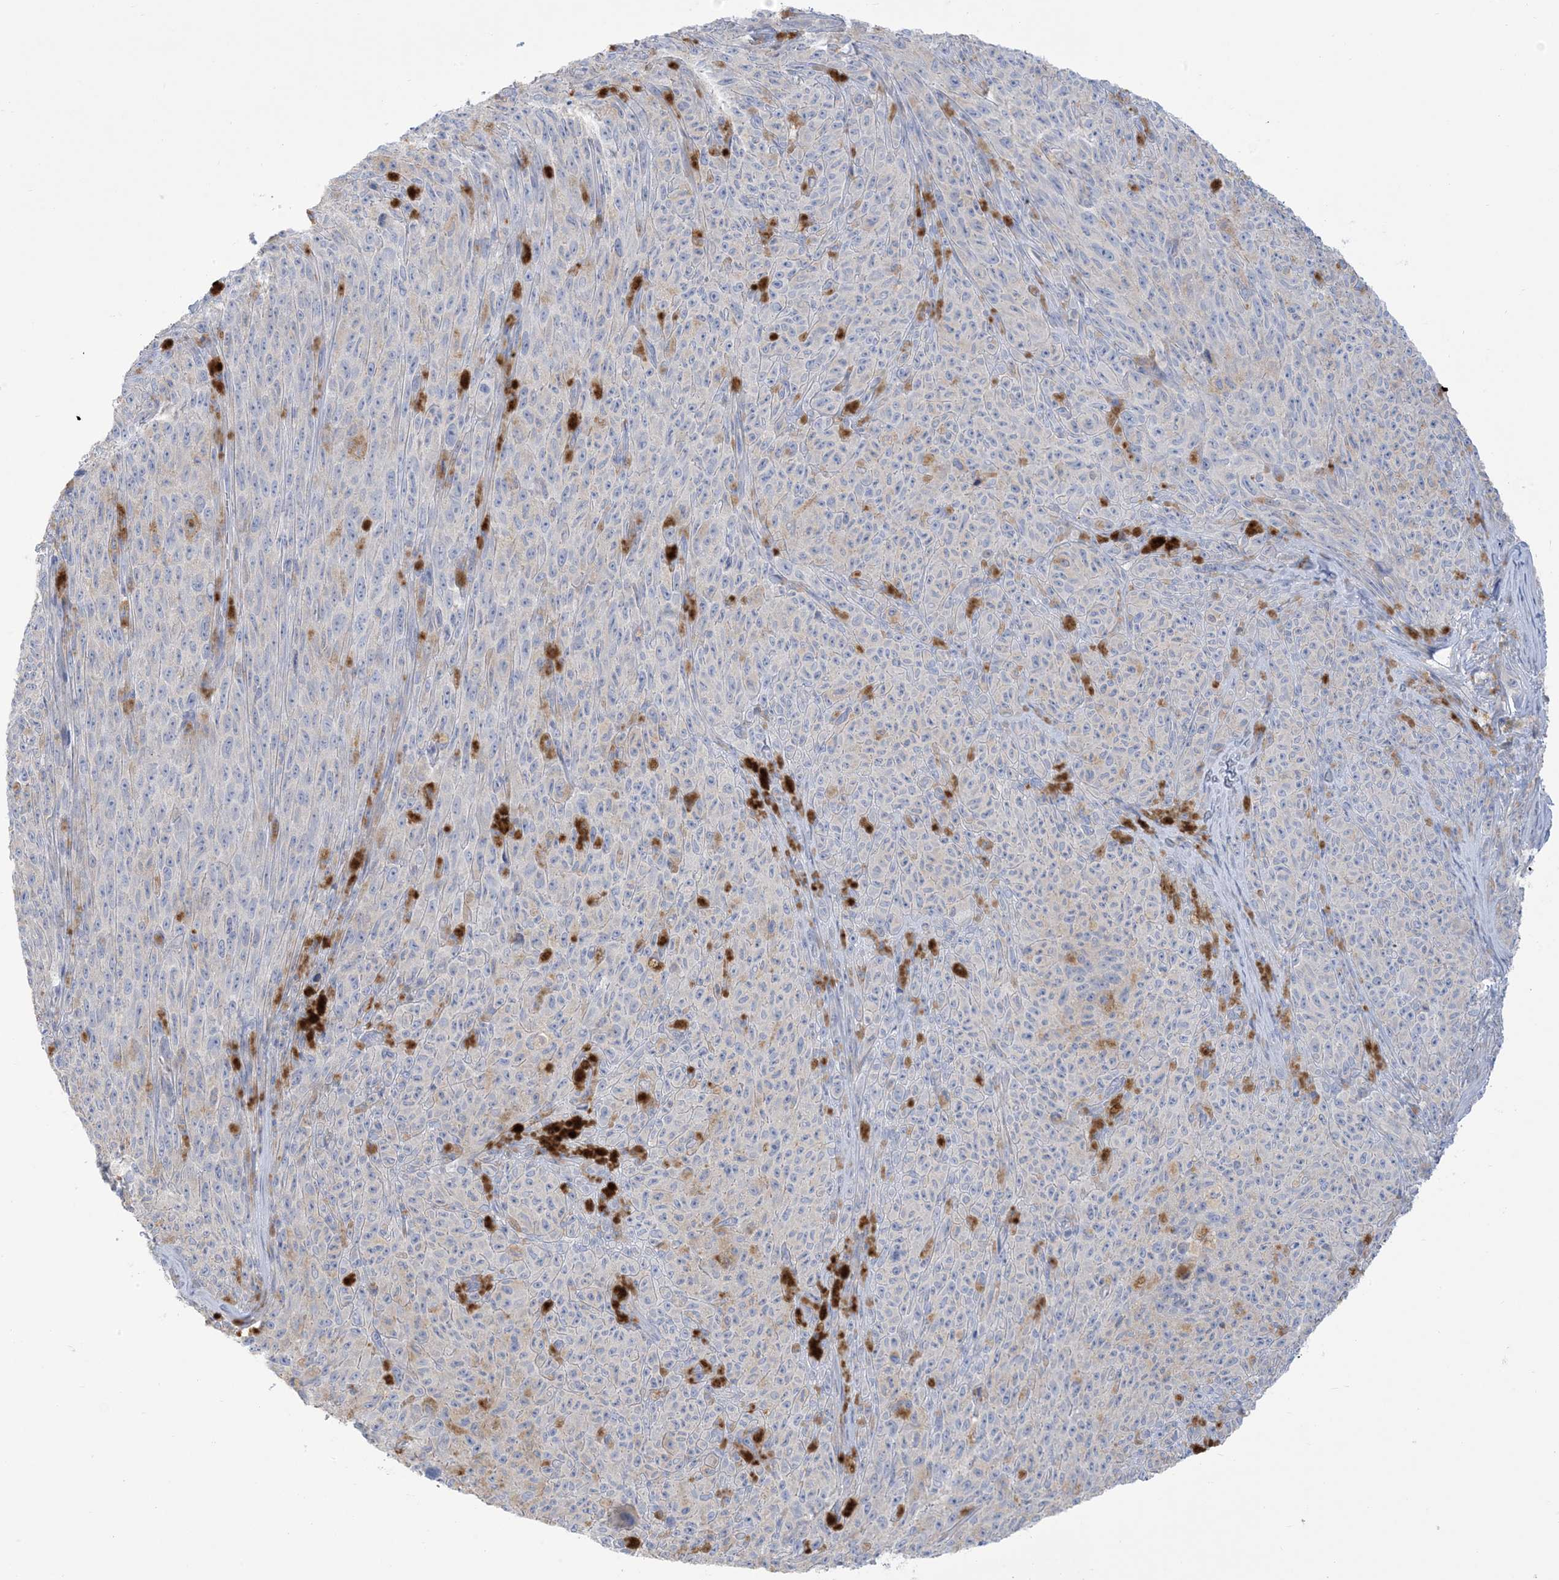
{"staining": {"intensity": "negative", "quantity": "none", "location": "none"}, "tissue": "melanoma", "cell_type": "Tumor cells", "image_type": "cancer", "snomed": [{"axis": "morphology", "description": "Malignant melanoma, NOS"}, {"axis": "topography", "description": "Skin"}], "caption": "IHC of melanoma demonstrates no staining in tumor cells.", "gene": "MTHFD2L", "patient": {"sex": "female", "age": 82}}